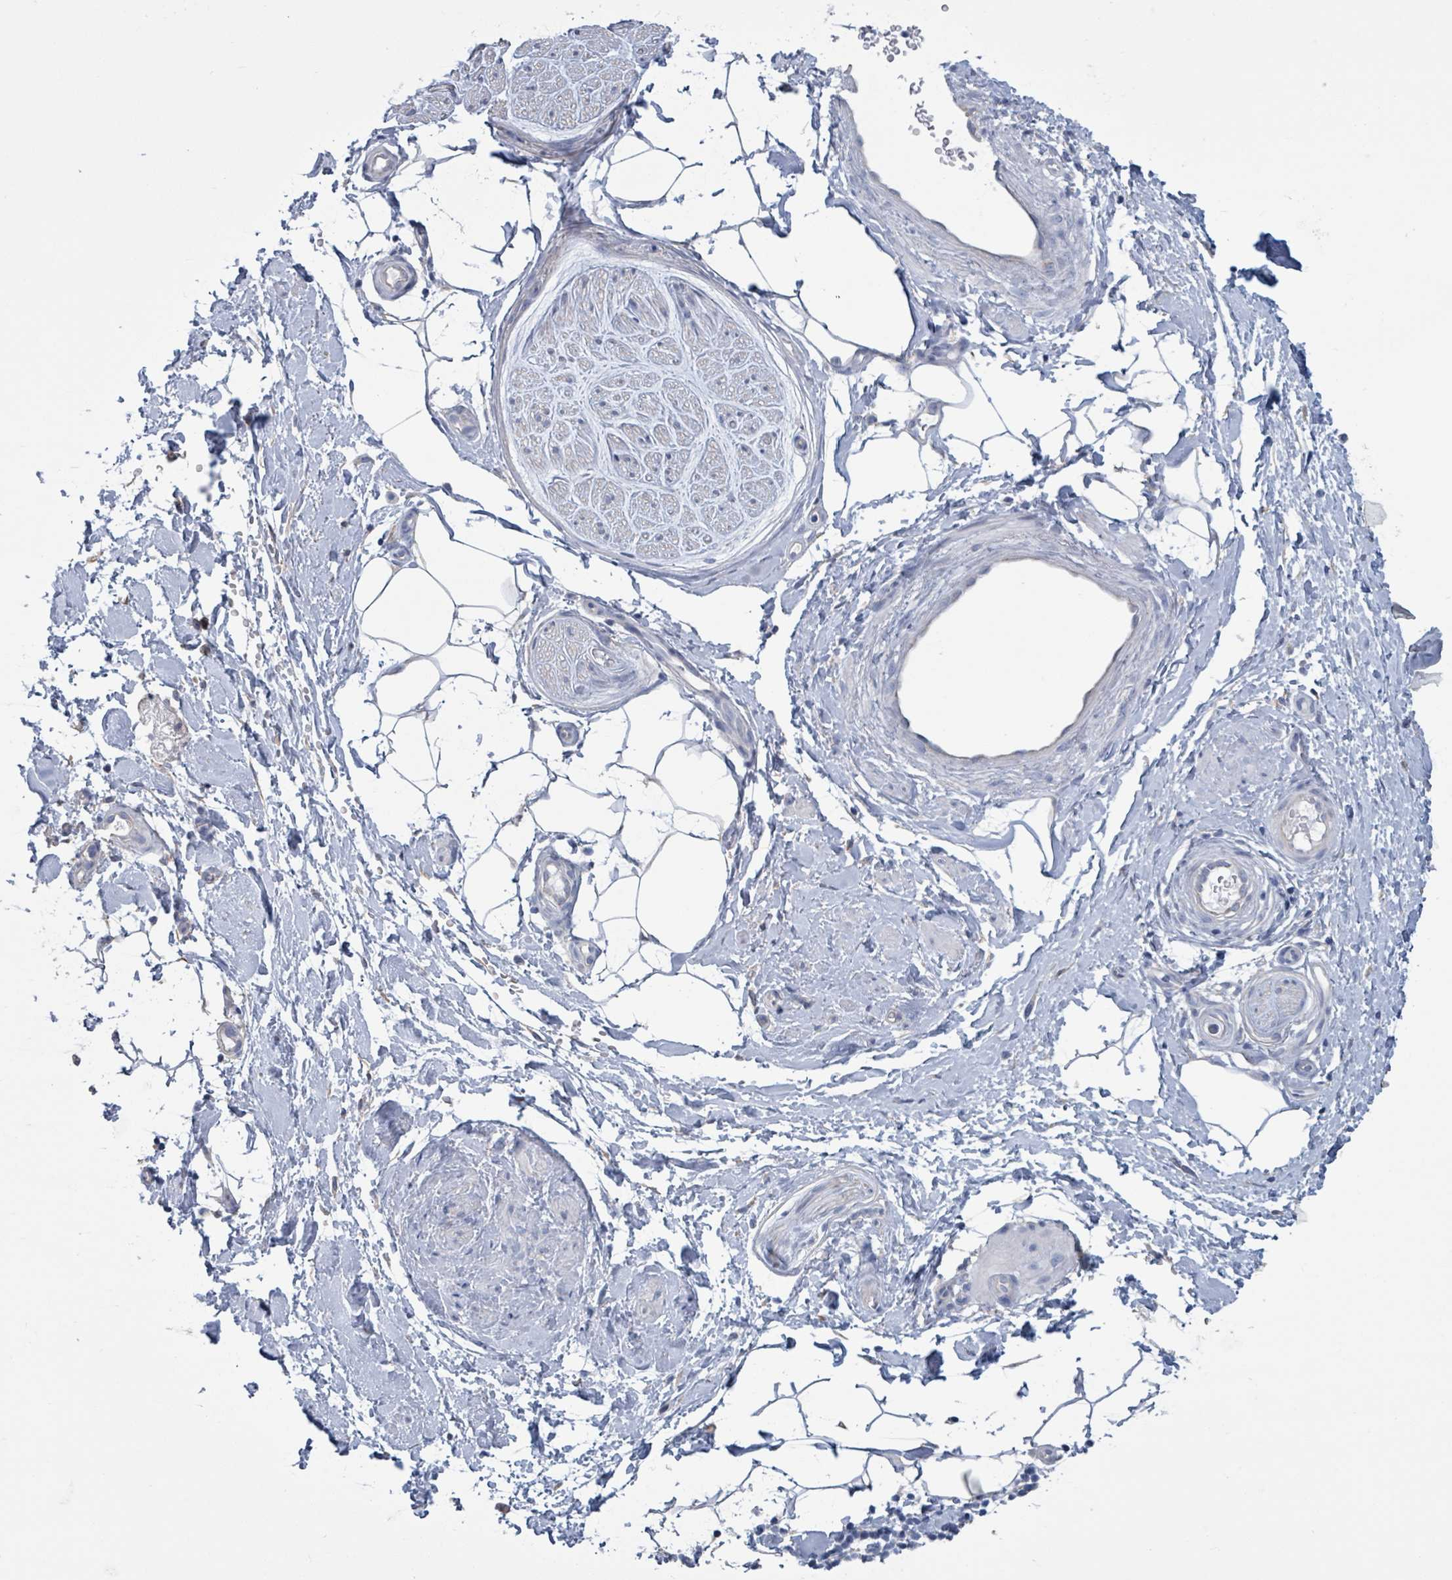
{"staining": {"intensity": "negative", "quantity": "none", "location": "none"}, "tissue": "adipose tissue", "cell_type": "Adipocytes", "image_type": "normal", "snomed": [{"axis": "morphology", "description": "Normal tissue, NOS"}, {"axis": "topography", "description": "Soft tissue"}, {"axis": "topography", "description": "Adipose tissue"}, {"axis": "topography", "description": "Vascular tissue"}, {"axis": "topography", "description": "Peripheral nerve tissue"}], "caption": "Adipose tissue stained for a protein using immunohistochemistry shows no staining adipocytes.", "gene": "CT45A10", "patient": {"sex": "male", "age": 74}}